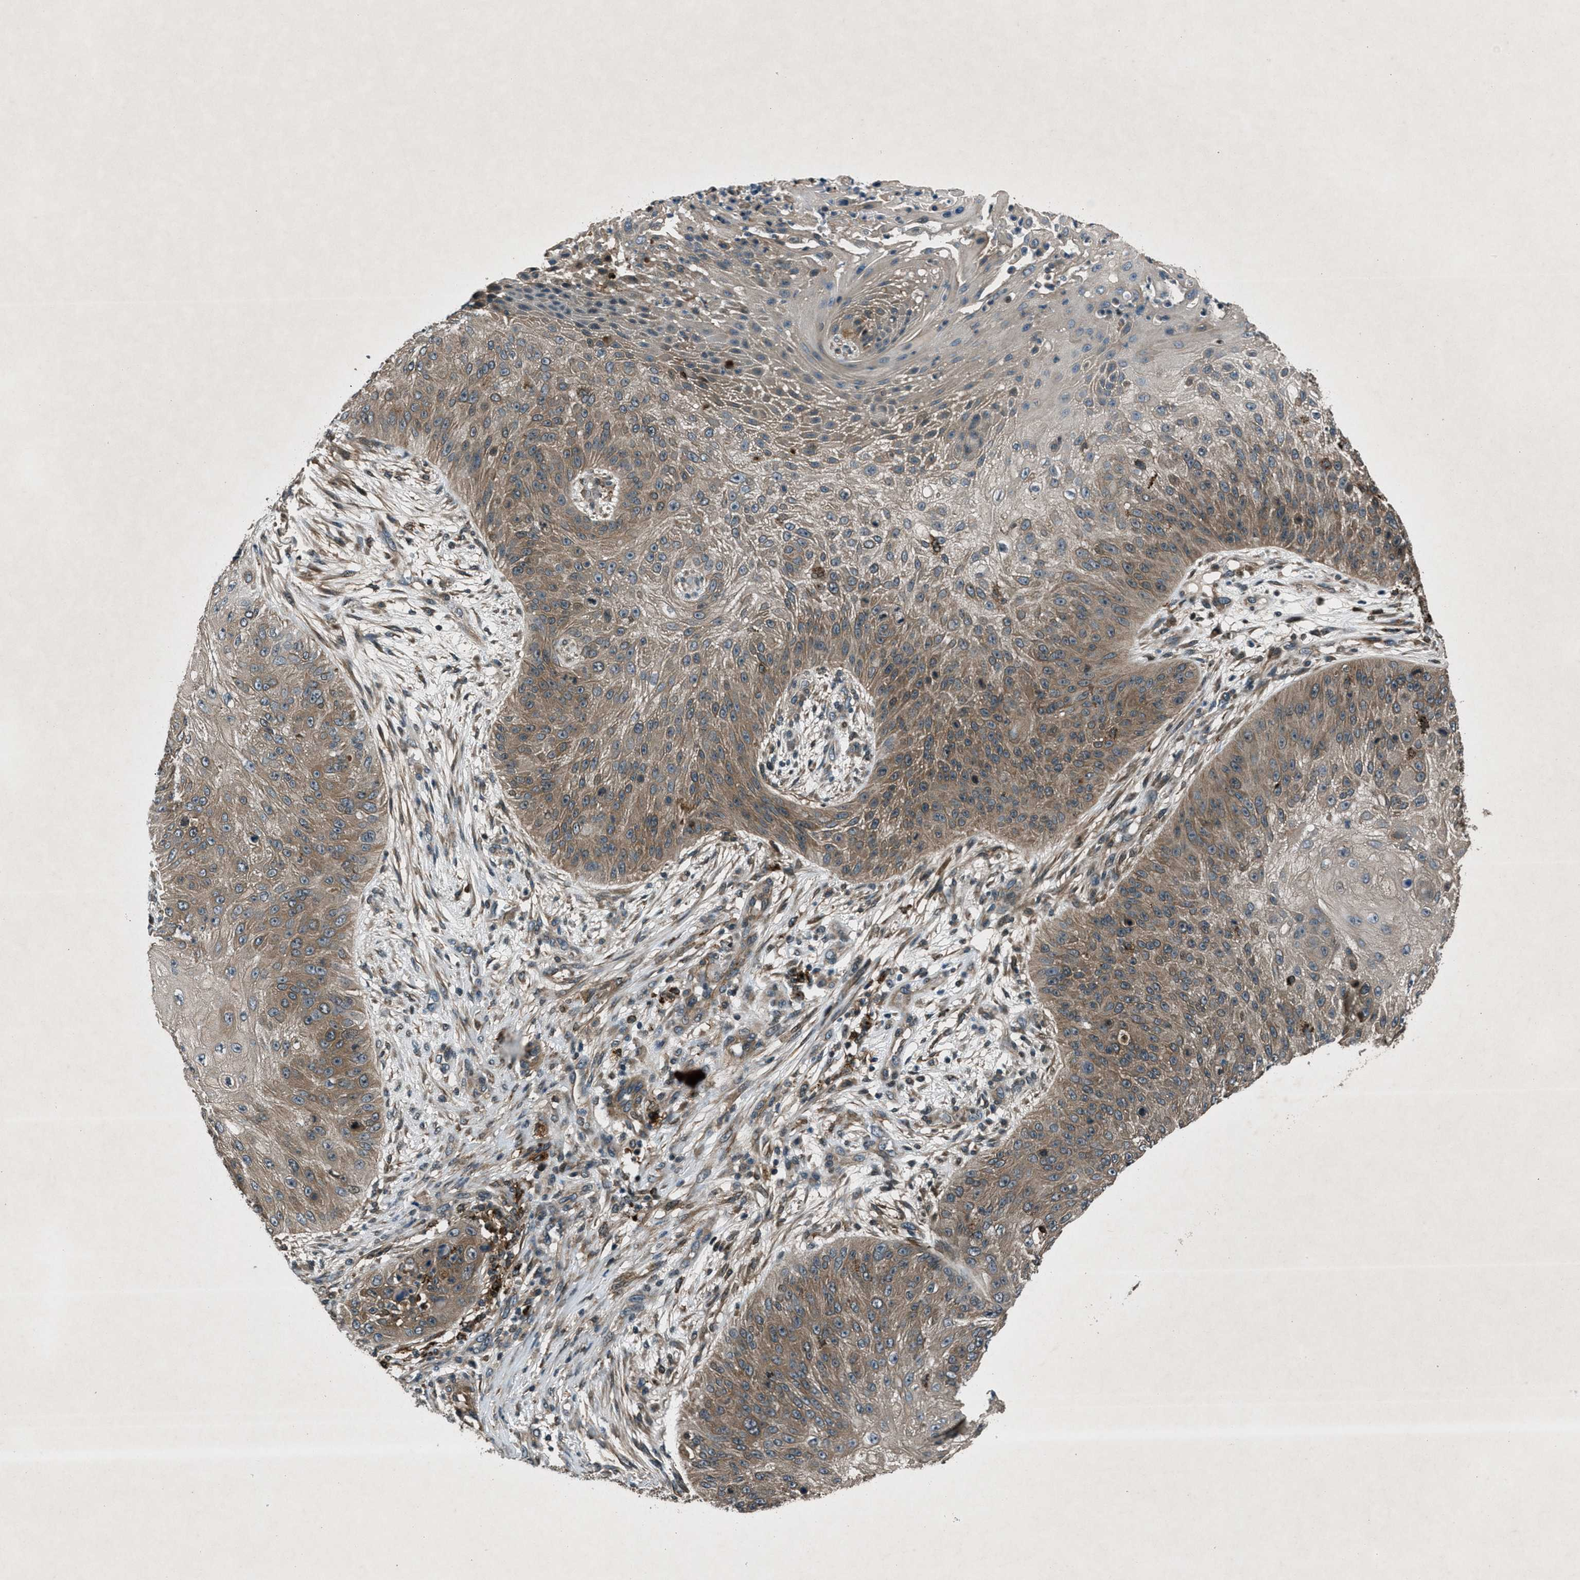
{"staining": {"intensity": "moderate", "quantity": ">75%", "location": "cytoplasmic/membranous"}, "tissue": "skin cancer", "cell_type": "Tumor cells", "image_type": "cancer", "snomed": [{"axis": "morphology", "description": "Squamous cell carcinoma, NOS"}, {"axis": "topography", "description": "Skin"}], "caption": "Human squamous cell carcinoma (skin) stained for a protein (brown) displays moderate cytoplasmic/membranous positive positivity in about >75% of tumor cells.", "gene": "EPSTI1", "patient": {"sex": "female", "age": 80}}